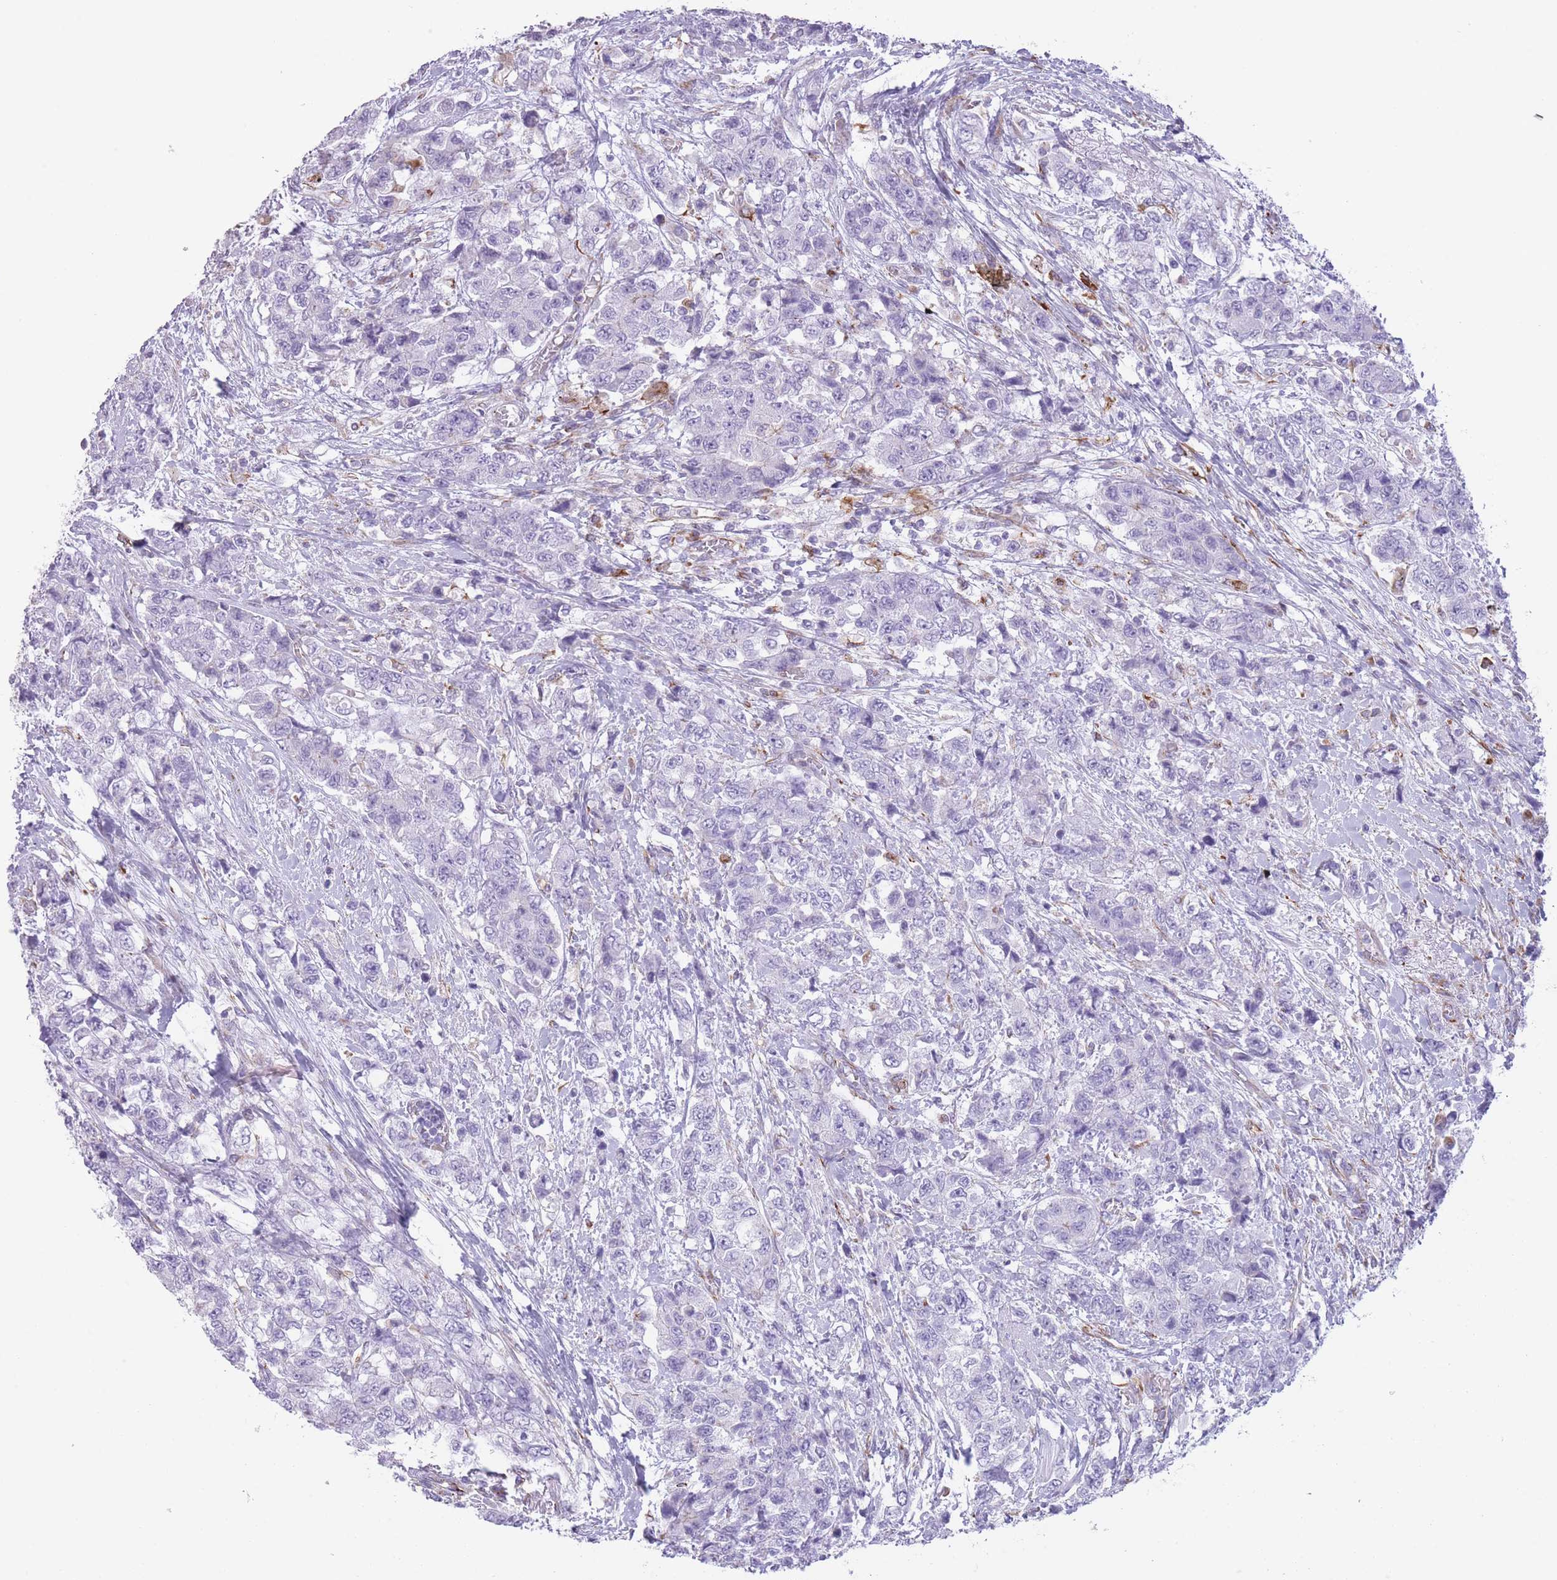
{"staining": {"intensity": "negative", "quantity": "none", "location": "none"}, "tissue": "urothelial cancer", "cell_type": "Tumor cells", "image_type": "cancer", "snomed": [{"axis": "morphology", "description": "Urothelial carcinoma, High grade"}, {"axis": "topography", "description": "Urinary bladder"}], "caption": "Tumor cells are negative for protein expression in human urothelial carcinoma (high-grade). Nuclei are stained in blue.", "gene": "PTCD1", "patient": {"sex": "female", "age": 78}}